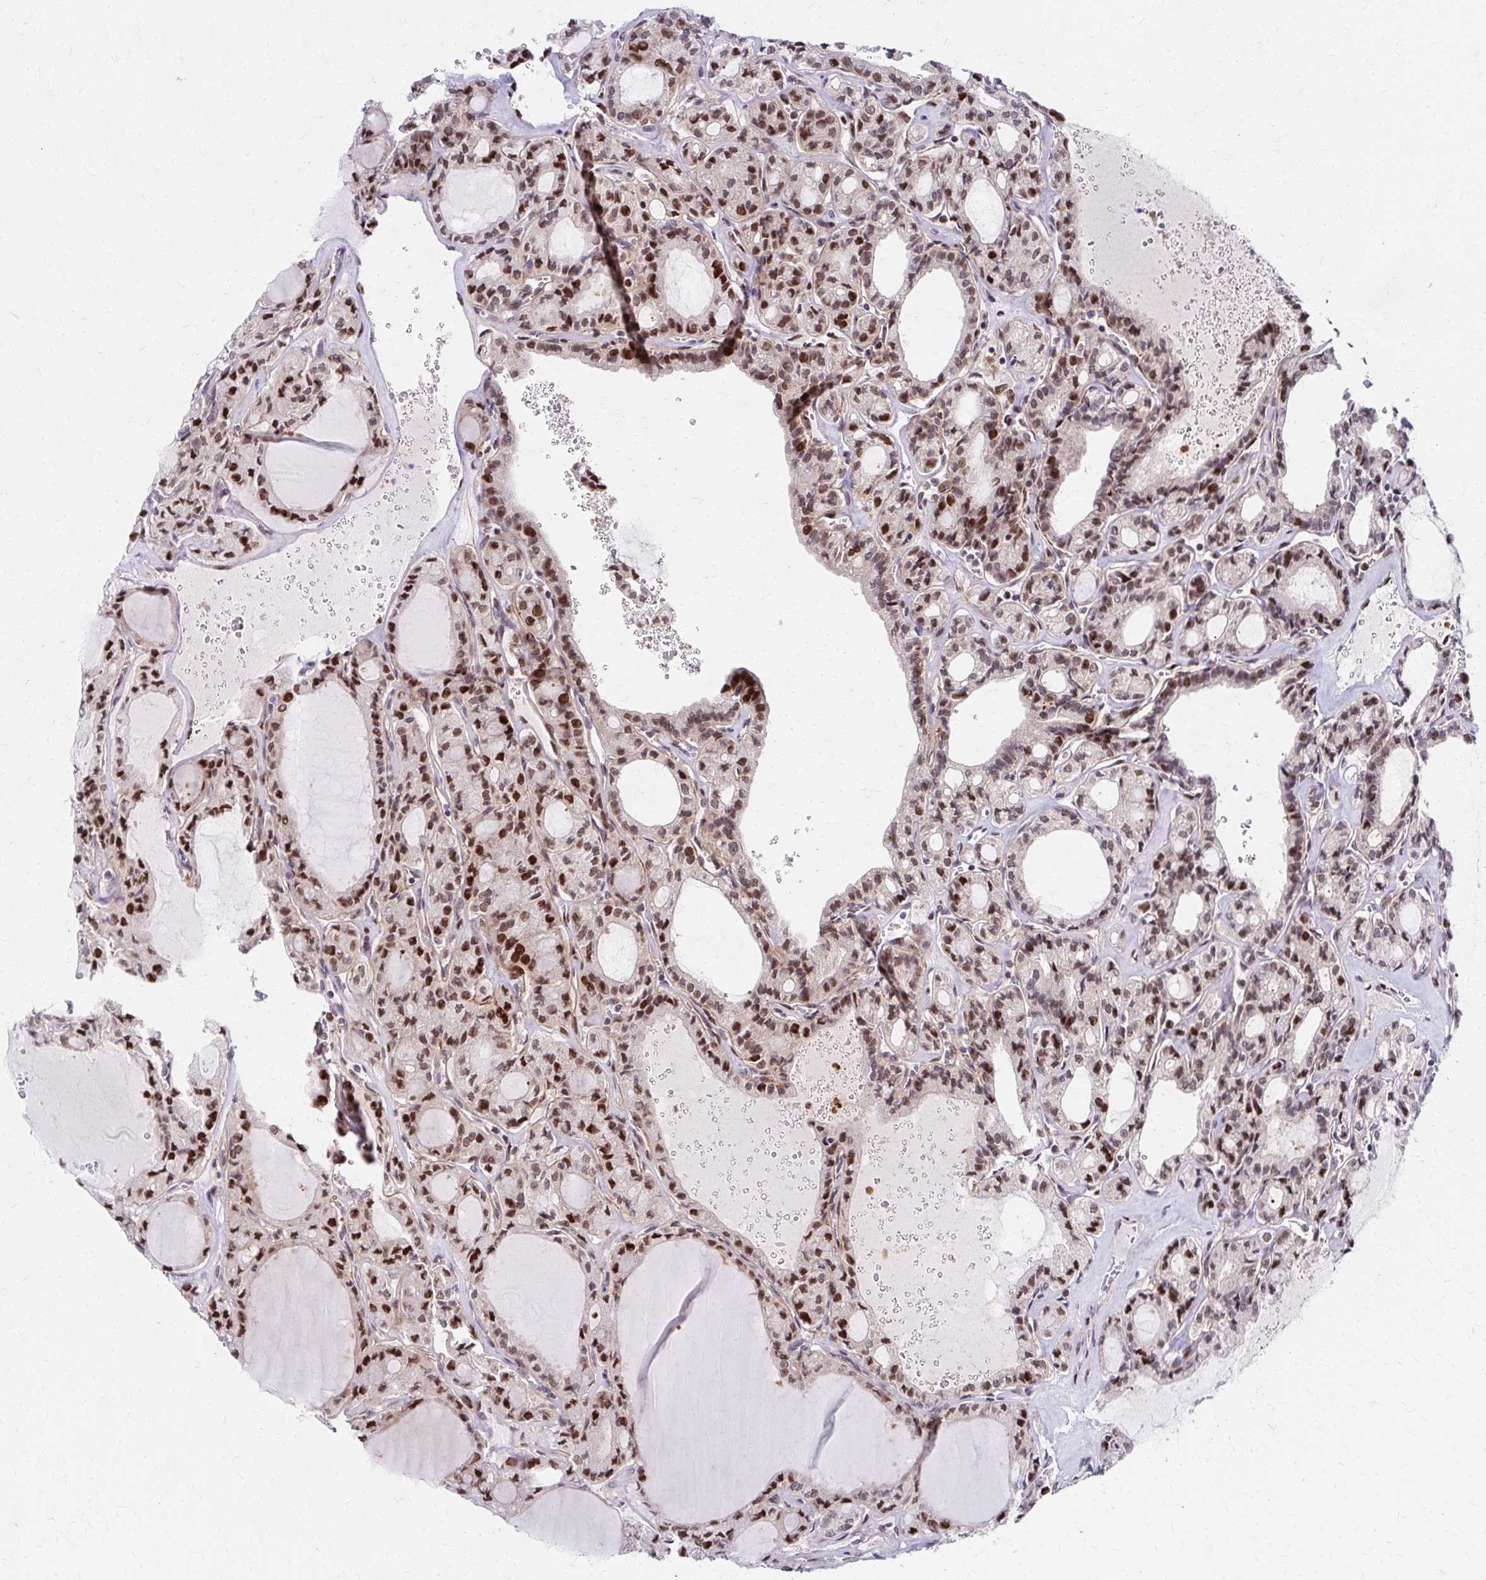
{"staining": {"intensity": "moderate", "quantity": ">75%", "location": "nuclear"}, "tissue": "thyroid cancer", "cell_type": "Tumor cells", "image_type": "cancer", "snomed": [{"axis": "morphology", "description": "Papillary adenocarcinoma, NOS"}, {"axis": "topography", "description": "Thyroid gland"}], "caption": "IHC photomicrograph of papillary adenocarcinoma (thyroid) stained for a protein (brown), which shows medium levels of moderate nuclear staining in approximately >75% of tumor cells.", "gene": "PSMD7", "patient": {"sex": "male", "age": 87}}